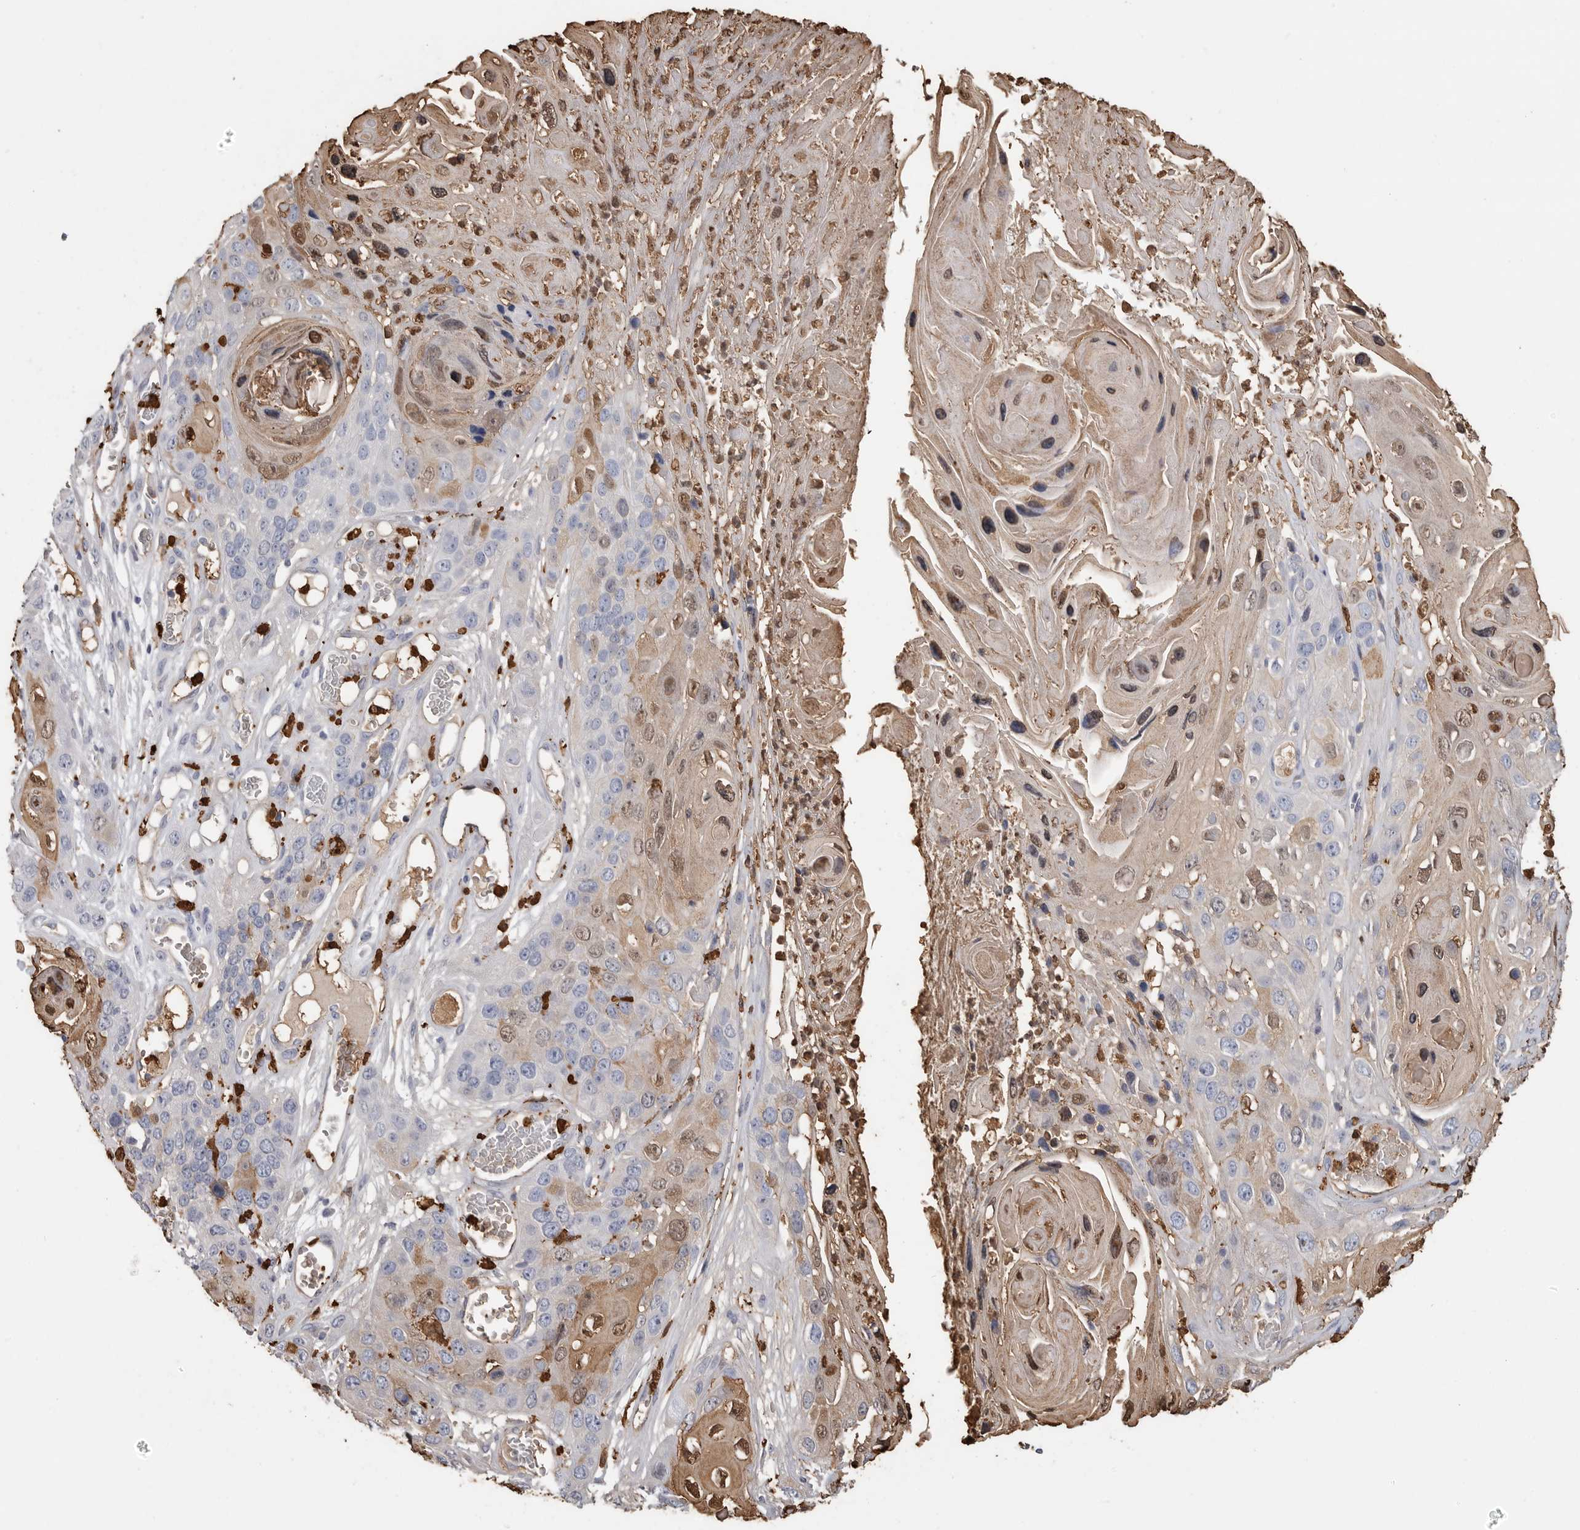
{"staining": {"intensity": "moderate", "quantity": "<25%", "location": "nuclear"}, "tissue": "skin cancer", "cell_type": "Tumor cells", "image_type": "cancer", "snomed": [{"axis": "morphology", "description": "Squamous cell carcinoma, NOS"}, {"axis": "topography", "description": "Skin"}], "caption": "Skin squamous cell carcinoma stained with DAB (3,3'-diaminobenzidine) IHC demonstrates low levels of moderate nuclear expression in approximately <25% of tumor cells.", "gene": "CYB561D1", "patient": {"sex": "male", "age": 55}}